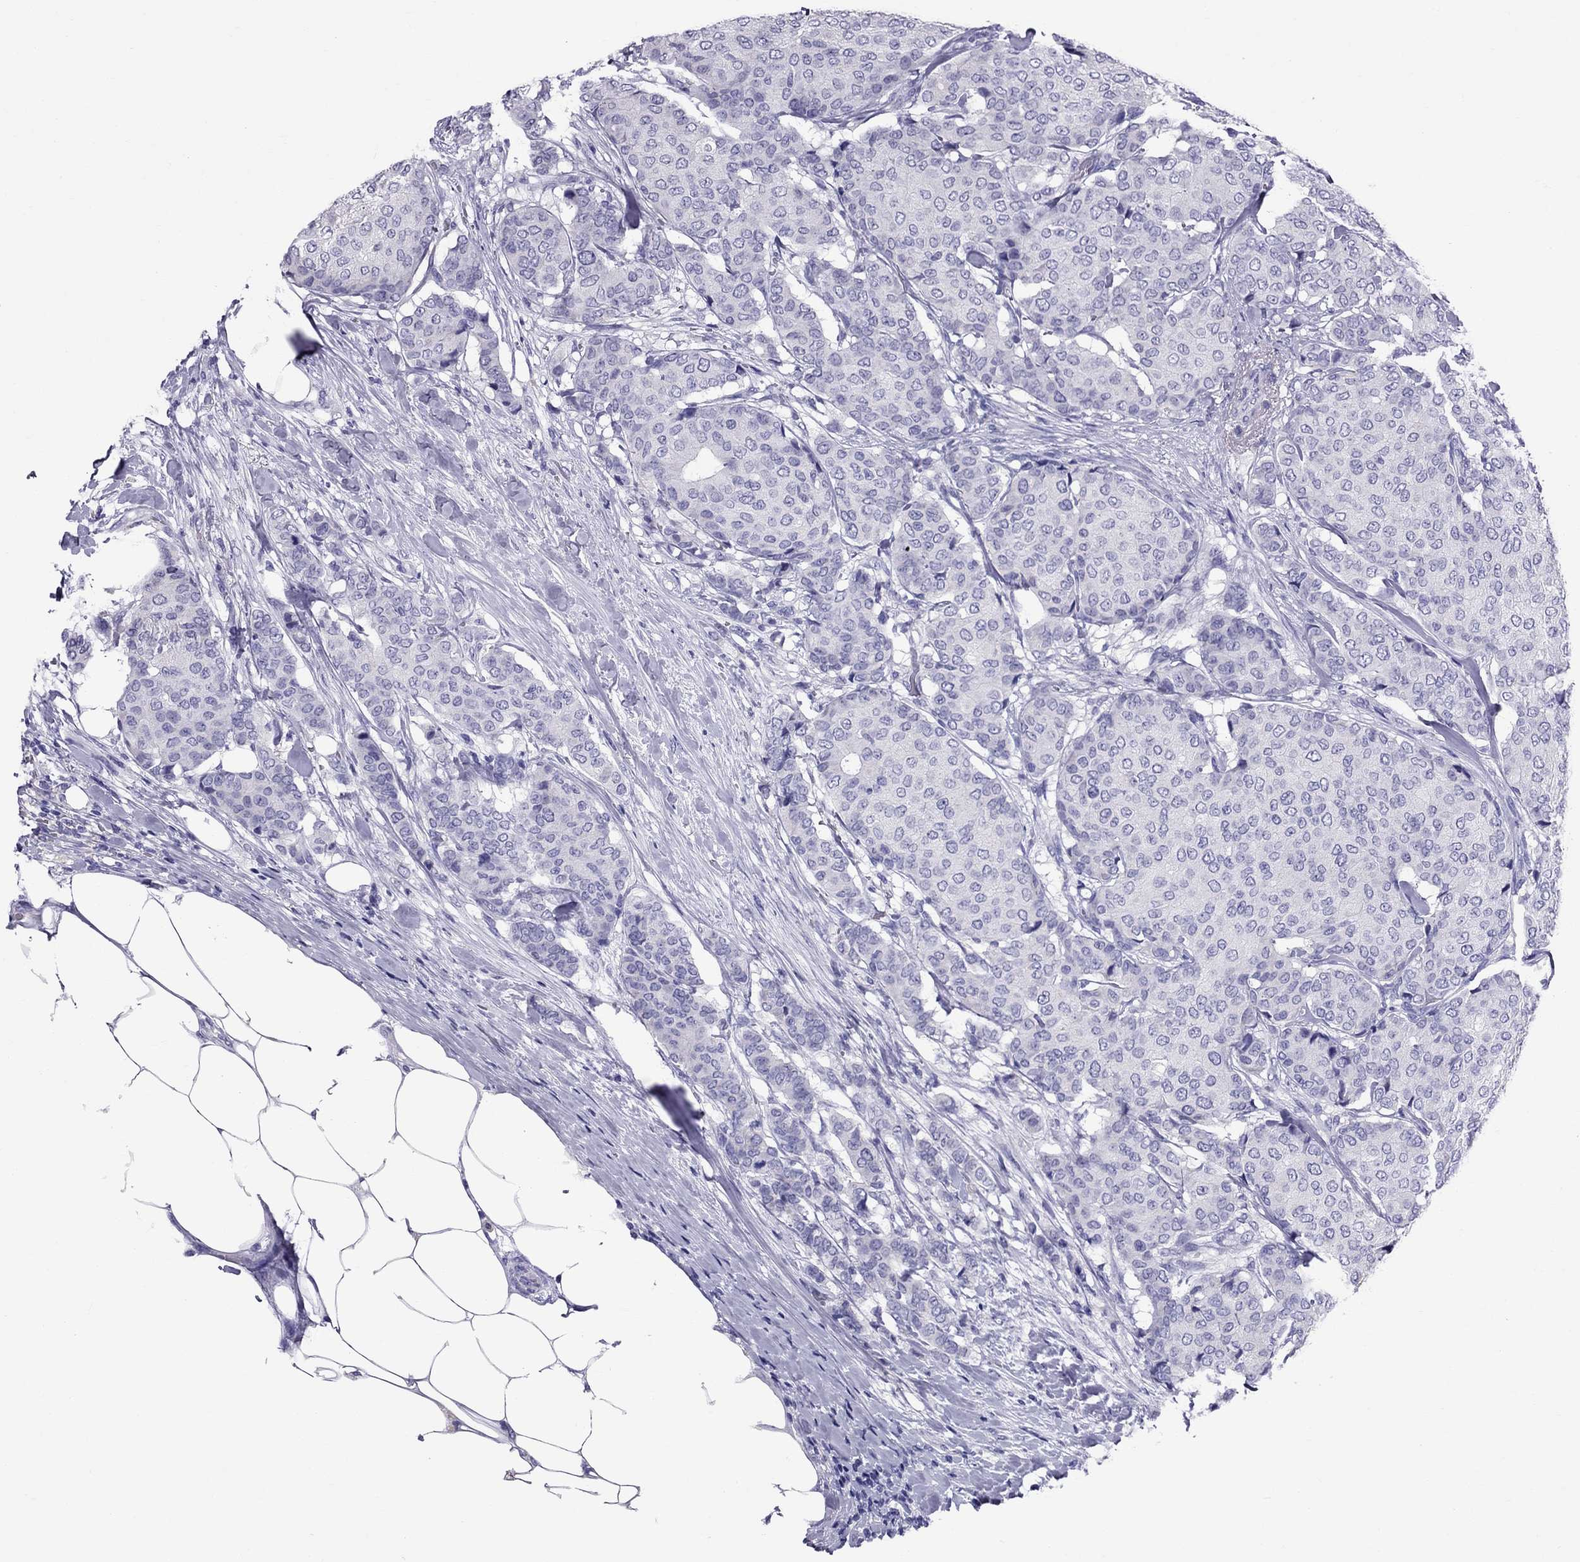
{"staining": {"intensity": "negative", "quantity": "none", "location": "none"}, "tissue": "breast cancer", "cell_type": "Tumor cells", "image_type": "cancer", "snomed": [{"axis": "morphology", "description": "Duct carcinoma"}, {"axis": "topography", "description": "Breast"}], "caption": "DAB immunohistochemical staining of breast cancer (invasive ductal carcinoma) shows no significant expression in tumor cells.", "gene": "TTLL13", "patient": {"sex": "female", "age": 75}}